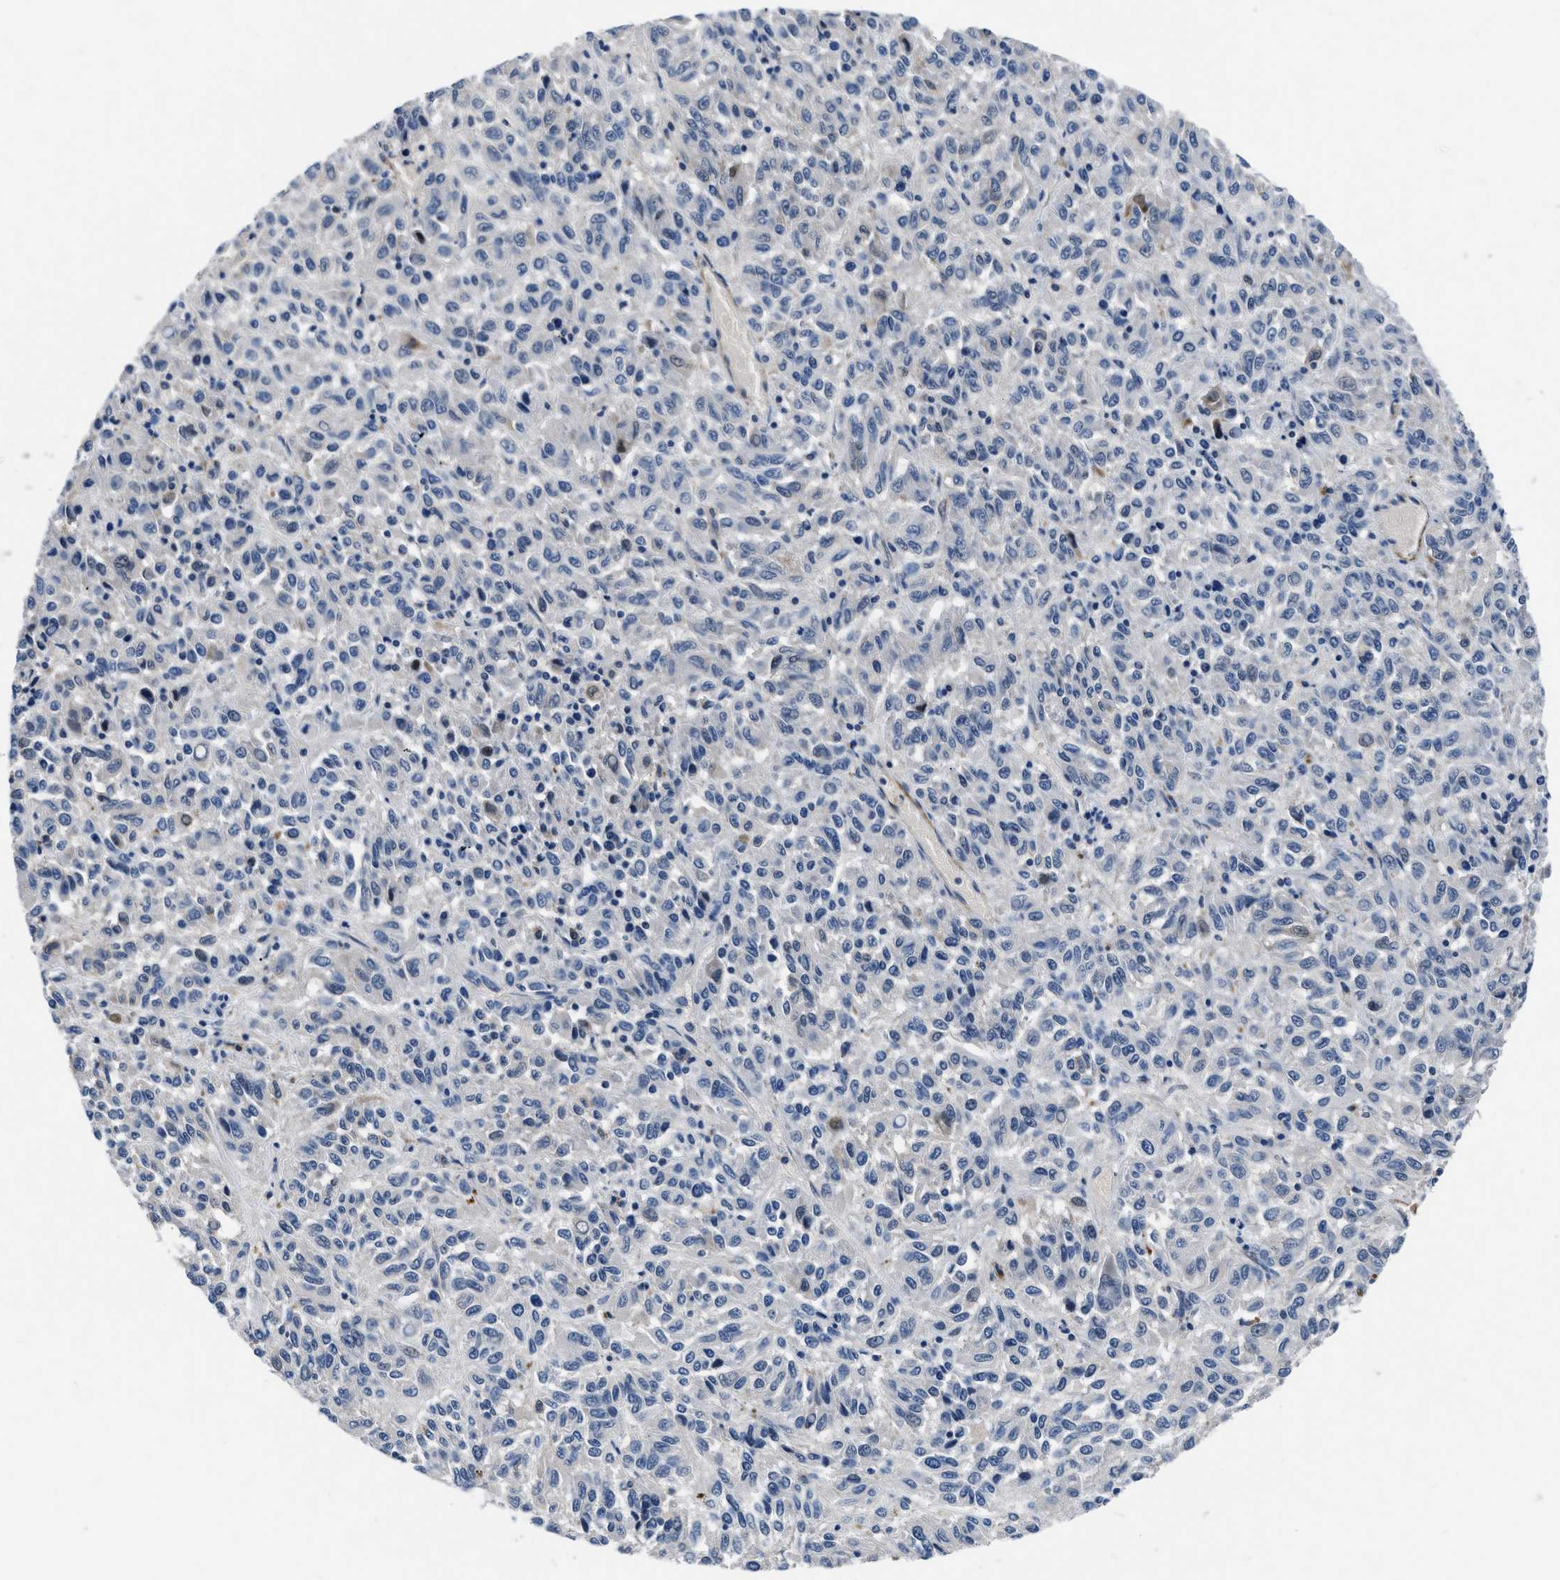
{"staining": {"intensity": "negative", "quantity": "none", "location": "none"}, "tissue": "melanoma", "cell_type": "Tumor cells", "image_type": "cancer", "snomed": [{"axis": "morphology", "description": "Malignant melanoma, Metastatic site"}, {"axis": "topography", "description": "Lung"}], "caption": "Tumor cells are negative for protein expression in human melanoma. The staining is performed using DAB (3,3'-diaminobenzidine) brown chromogen with nuclei counter-stained in using hematoxylin.", "gene": "LANCL2", "patient": {"sex": "male", "age": 64}}